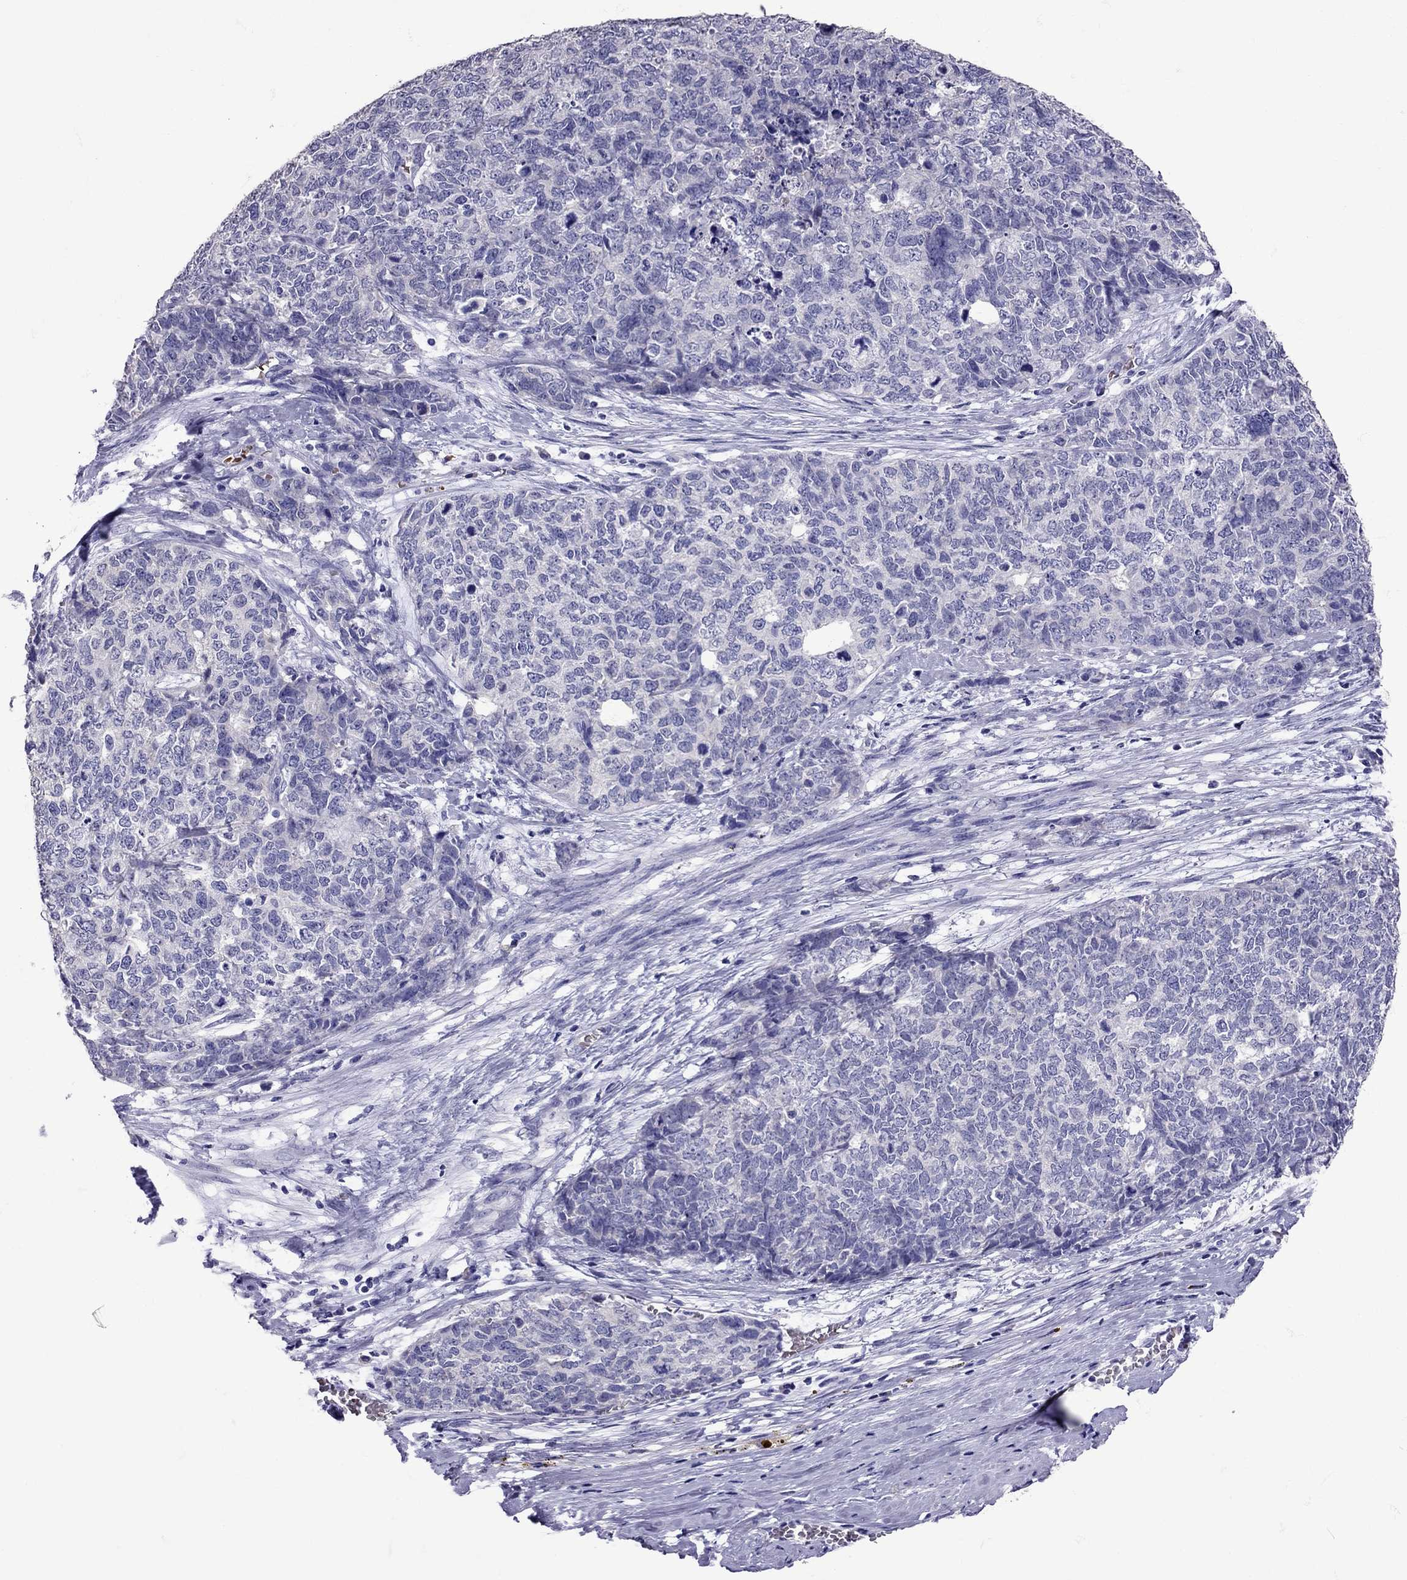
{"staining": {"intensity": "negative", "quantity": "none", "location": "none"}, "tissue": "cervical cancer", "cell_type": "Tumor cells", "image_type": "cancer", "snomed": [{"axis": "morphology", "description": "Squamous cell carcinoma, NOS"}, {"axis": "topography", "description": "Cervix"}], "caption": "The IHC image has no significant expression in tumor cells of cervical cancer tissue.", "gene": "TBR1", "patient": {"sex": "female", "age": 63}}